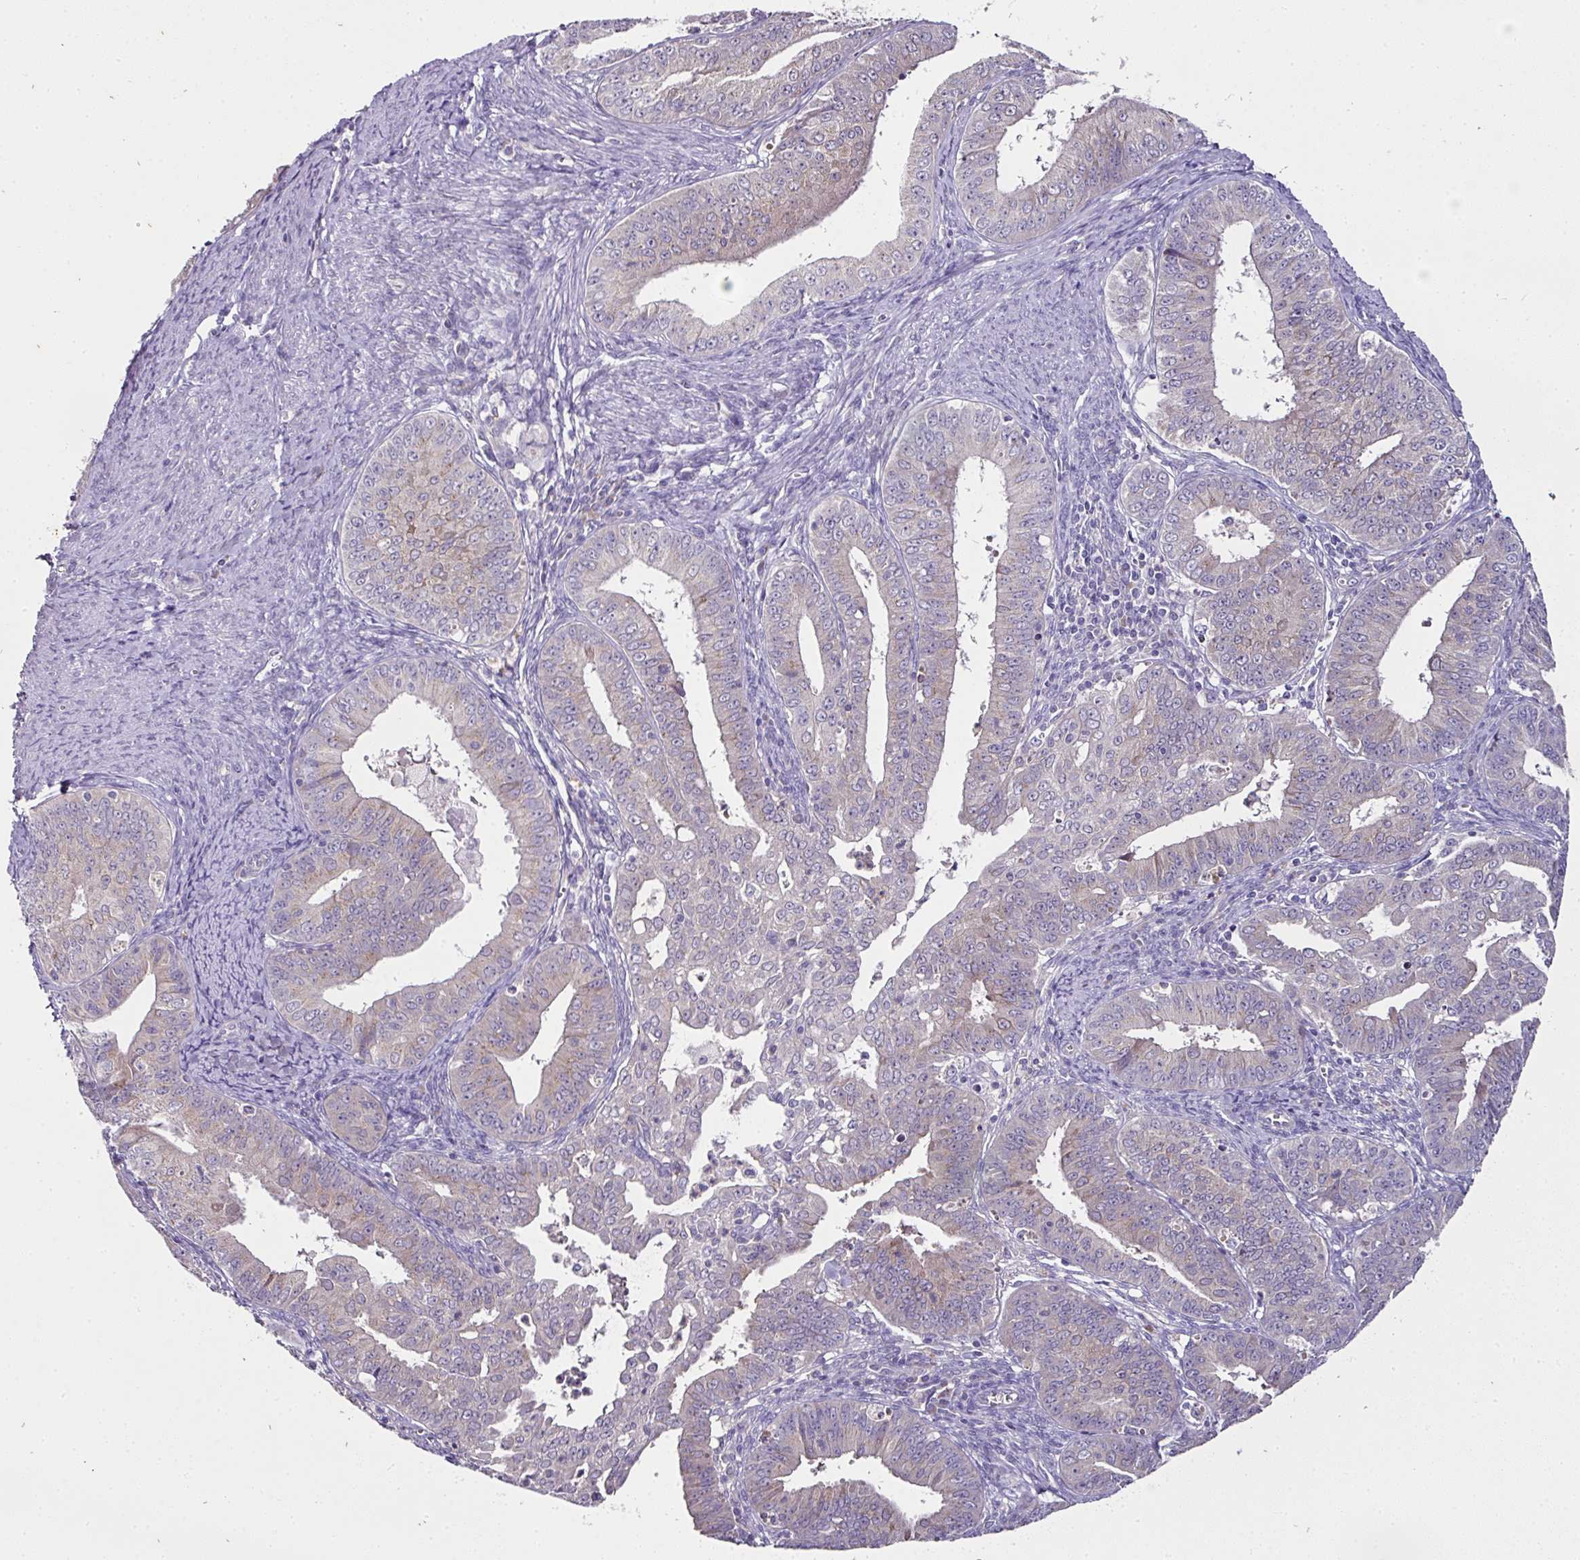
{"staining": {"intensity": "weak", "quantity": "<25%", "location": "cytoplasmic/membranous"}, "tissue": "endometrial cancer", "cell_type": "Tumor cells", "image_type": "cancer", "snomed": [{"axis": "morphology", "description": "Adenocarcinoma, NOS"}, {"axis": "topography", "description": "Endometrium"}], "caption": "Immunohistochemistry micrograph of human endometrial adenocarcinoma stained for a protein (brown), which displays no positivity in tumor cells. Brightfield microscopy of IHC stained with DAB (brown) and hematoxylin (blue), captured at high magnification.", "gene": "SKIC2", "patient": {"sex": "female", "age": 73}}